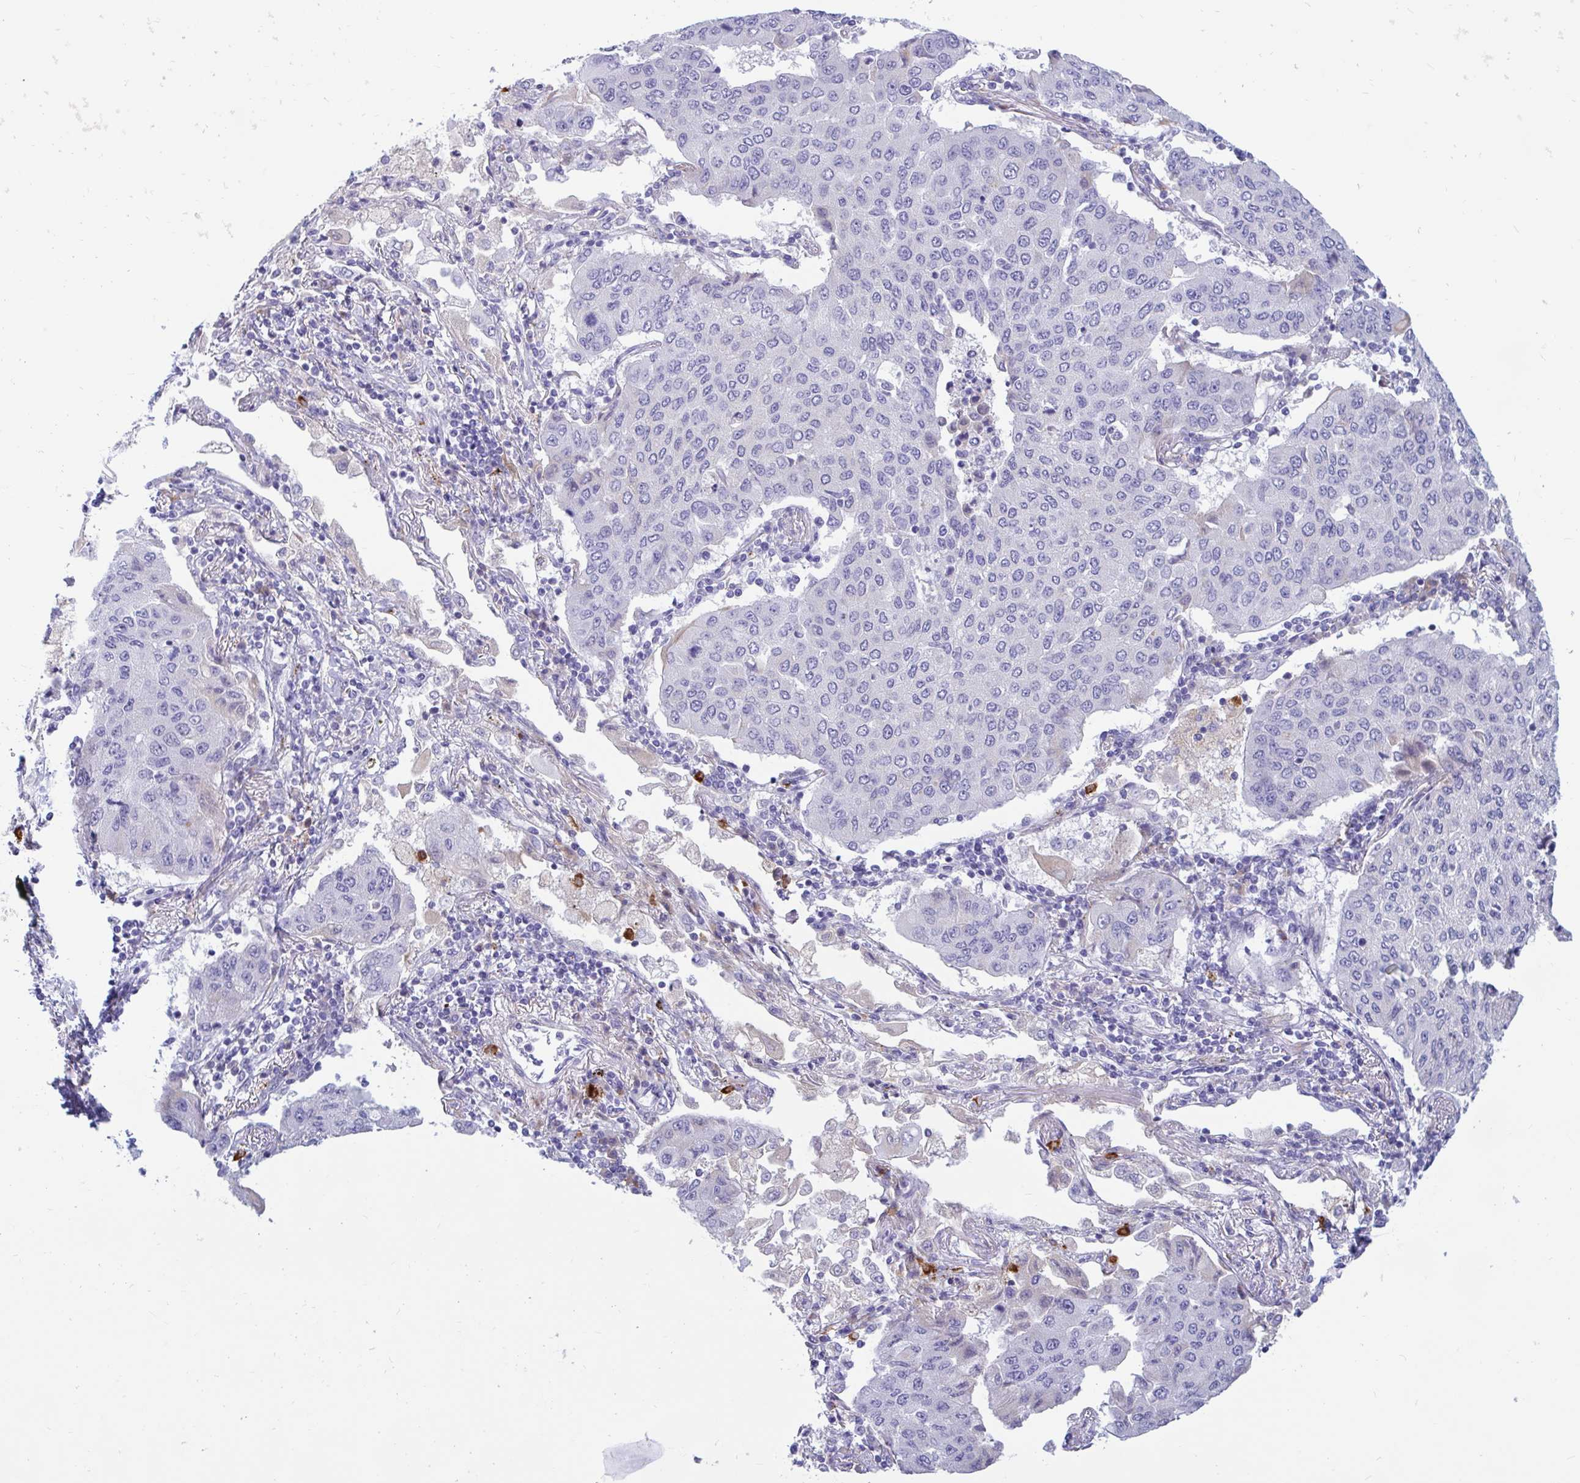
{"staining": {"intensity": "negative", "quantity": "none", "location": "none"}, "tissue": "lung cancer", "cell_type": "Tumor cells", "image_type": "cancer", "snomed": [{"axis": "morphology", "description": "Squamous cell carcinoma, NOS"}, {"axis": "topography", "description": "Lung"}], "caption": "This is an immunohistochemistry (IHC) histopathology image of lung squamous cell carcinoma. There is no expression in tumor cells.", "gene": "FAM219B", "patient": {"sex": "male", "age": 74}}